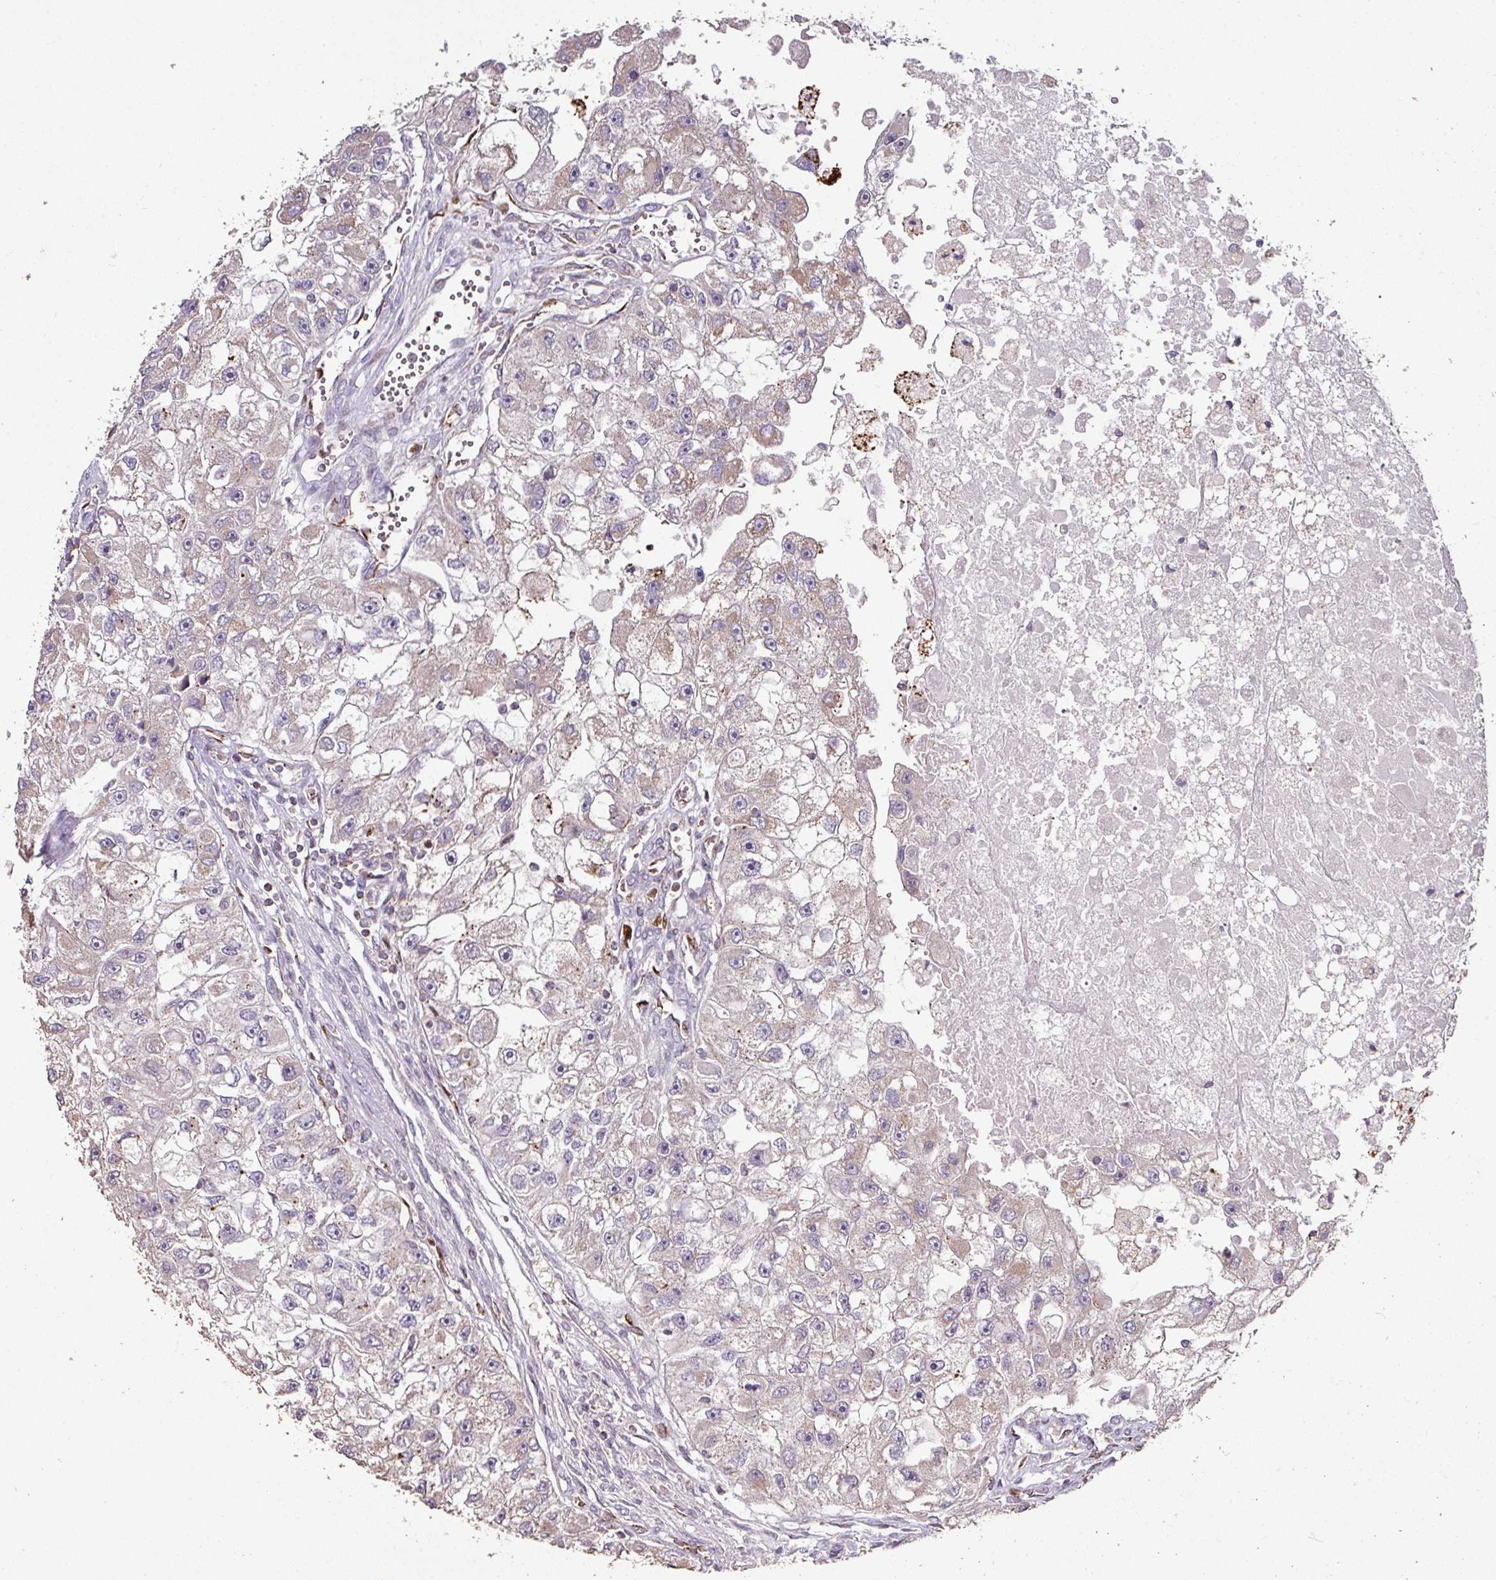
{"staining": {"intensity": "weak", "quantity": "<25%", "location": "cytoplasmic/membranous"}, "tissue": "renal cancer", "cell_type": "Tumor cells", "image_type": "cancer", "snomed": [{"axis": "morphology", "description": "Adenocarcinoma, NOS"}, {"axis": "topography", "description": "Kidney"}], "caption": "Immunohistochemistry photomicrograph of adenocarcinoma (renal) stained for a protein (brown), which reveals no positivity in tumor cells. (Stains: DAB (3,3'-diaminobenzidine) IHC with hematoxylin counter stain, Microscopy: brightfield microscopy at high magnification).", "gene": "RPL23A", "patient": {"sex": "male", "age": 63}}